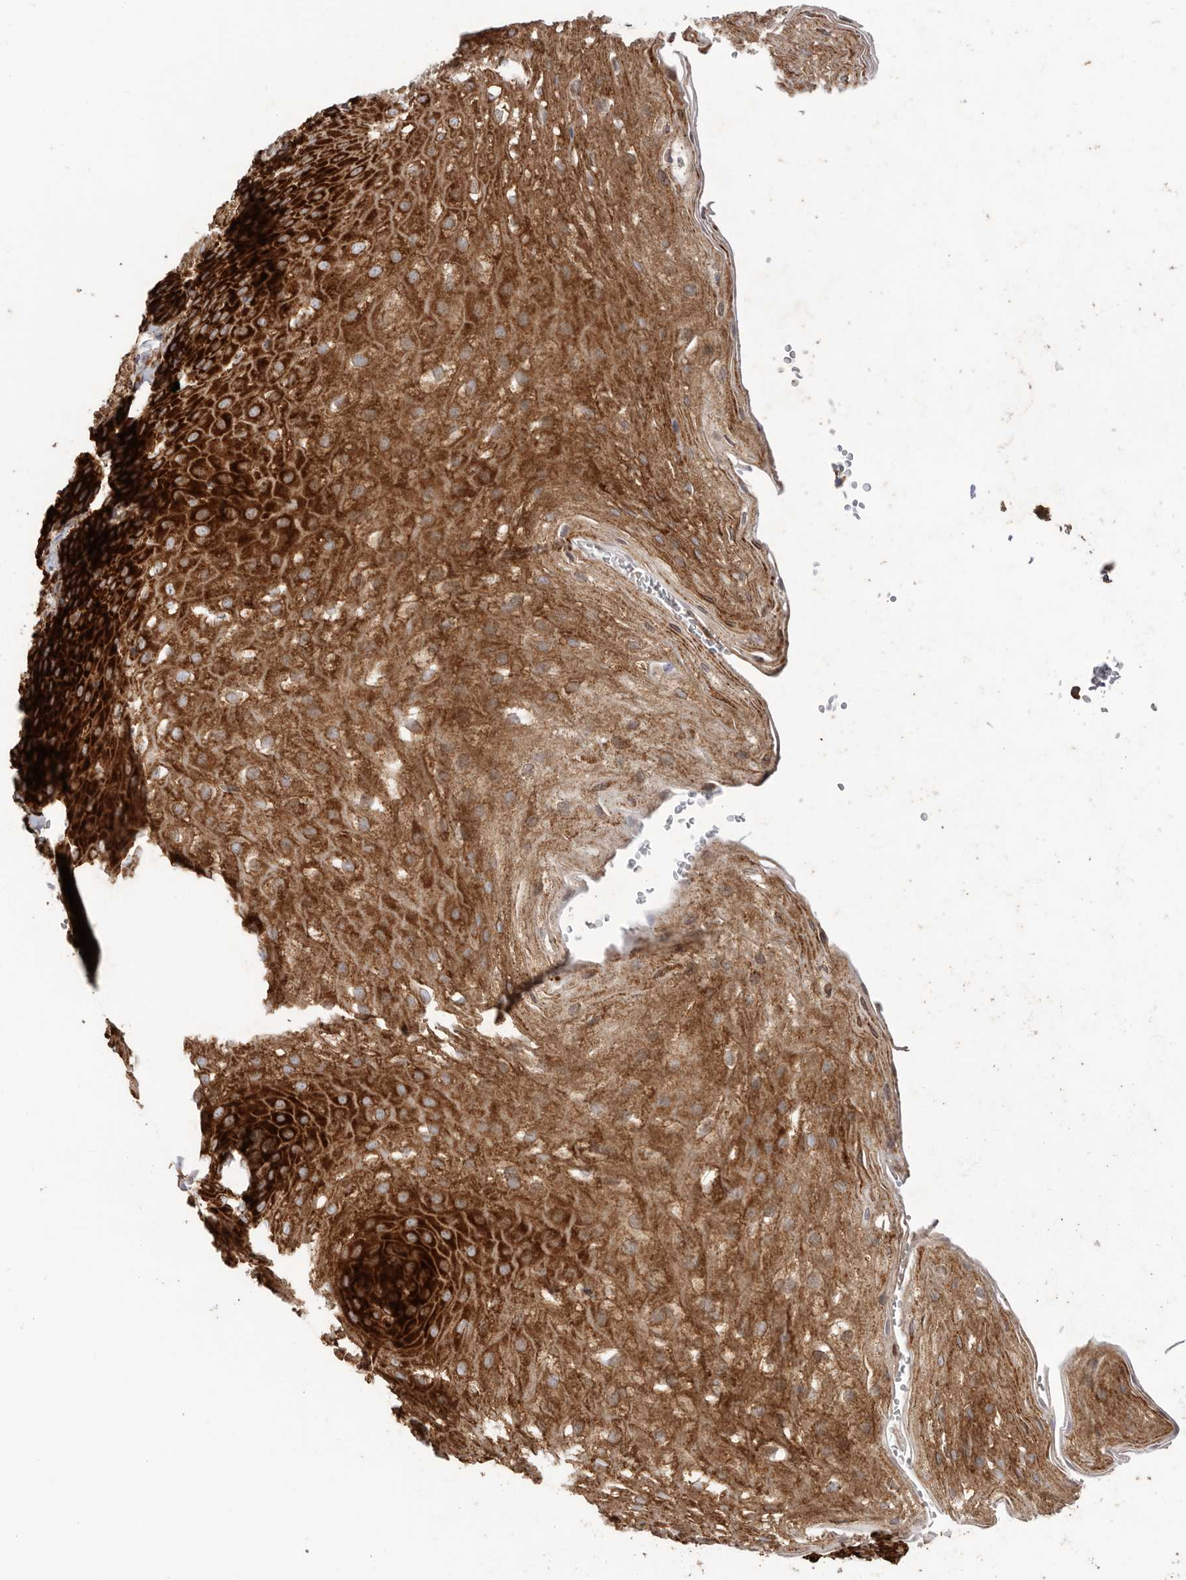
{"staining": {"intensity": "strong", "quantity": ">75%", "location": "cytoplasmic/membranous"}, "tissue": "esophagus", "cell_type": "Squamous epithelial cells", "image_type": "normal", "snomed": [{"axis": "morphology", "description": "Normal tissue, NOS"}, {"axis": "topography", "description": "Esophagus"}], "caption": "This micrograph displays immunohistochemistry staining of benign esophagus, with high strong cytoplasmic/membranous positivity in about >75% of squamous epithelial cells.", "gene": "SERBP1", "patient": {"sex": "female", "age": 66}}